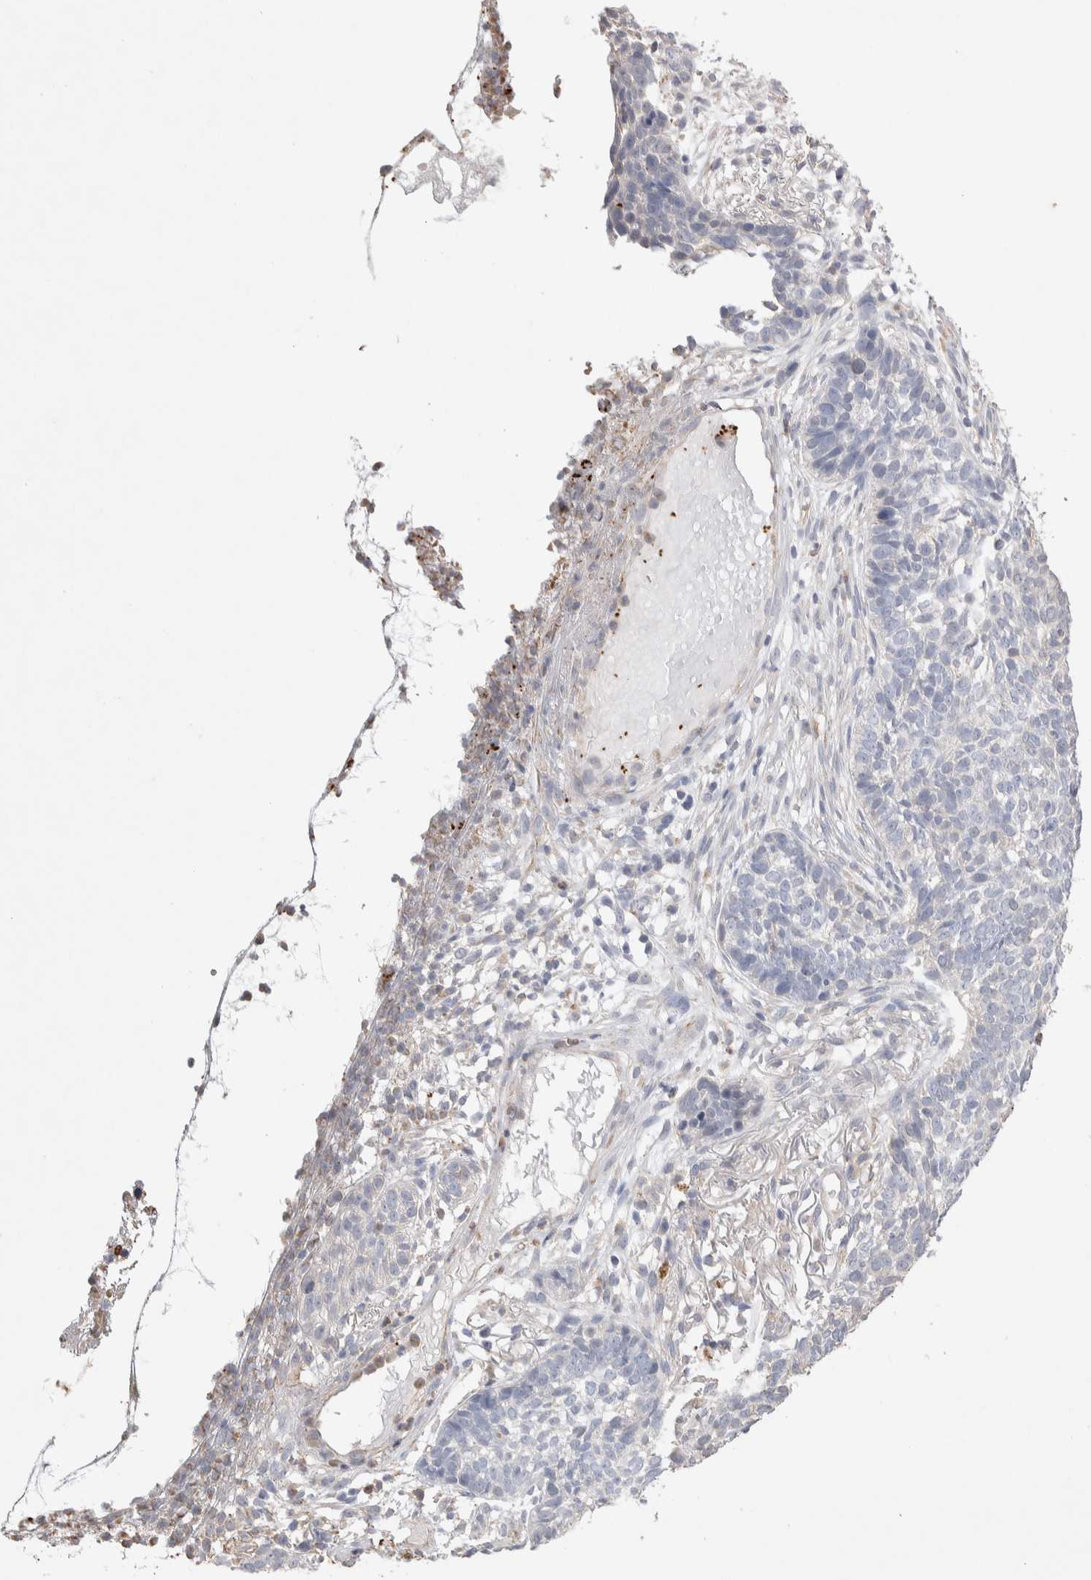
{"staining": {"intensity": "negative", "quantity": "none", "location": "none"}, "tissue": "skin cancer", "cell_type": "Tumor cells", "image_type": "cancer", "snomed": [{"axis": "morphology", "description": "Basal cell carcinoma"}, {"axis": "topography", "description": "Skin"}], "caption": "Basal cell carcinoma (skin) stained for a protein using IHC displays no positivity tumor cells.", "gene": "FFAR2", "patient": {"sex": "male", "age": 85}}